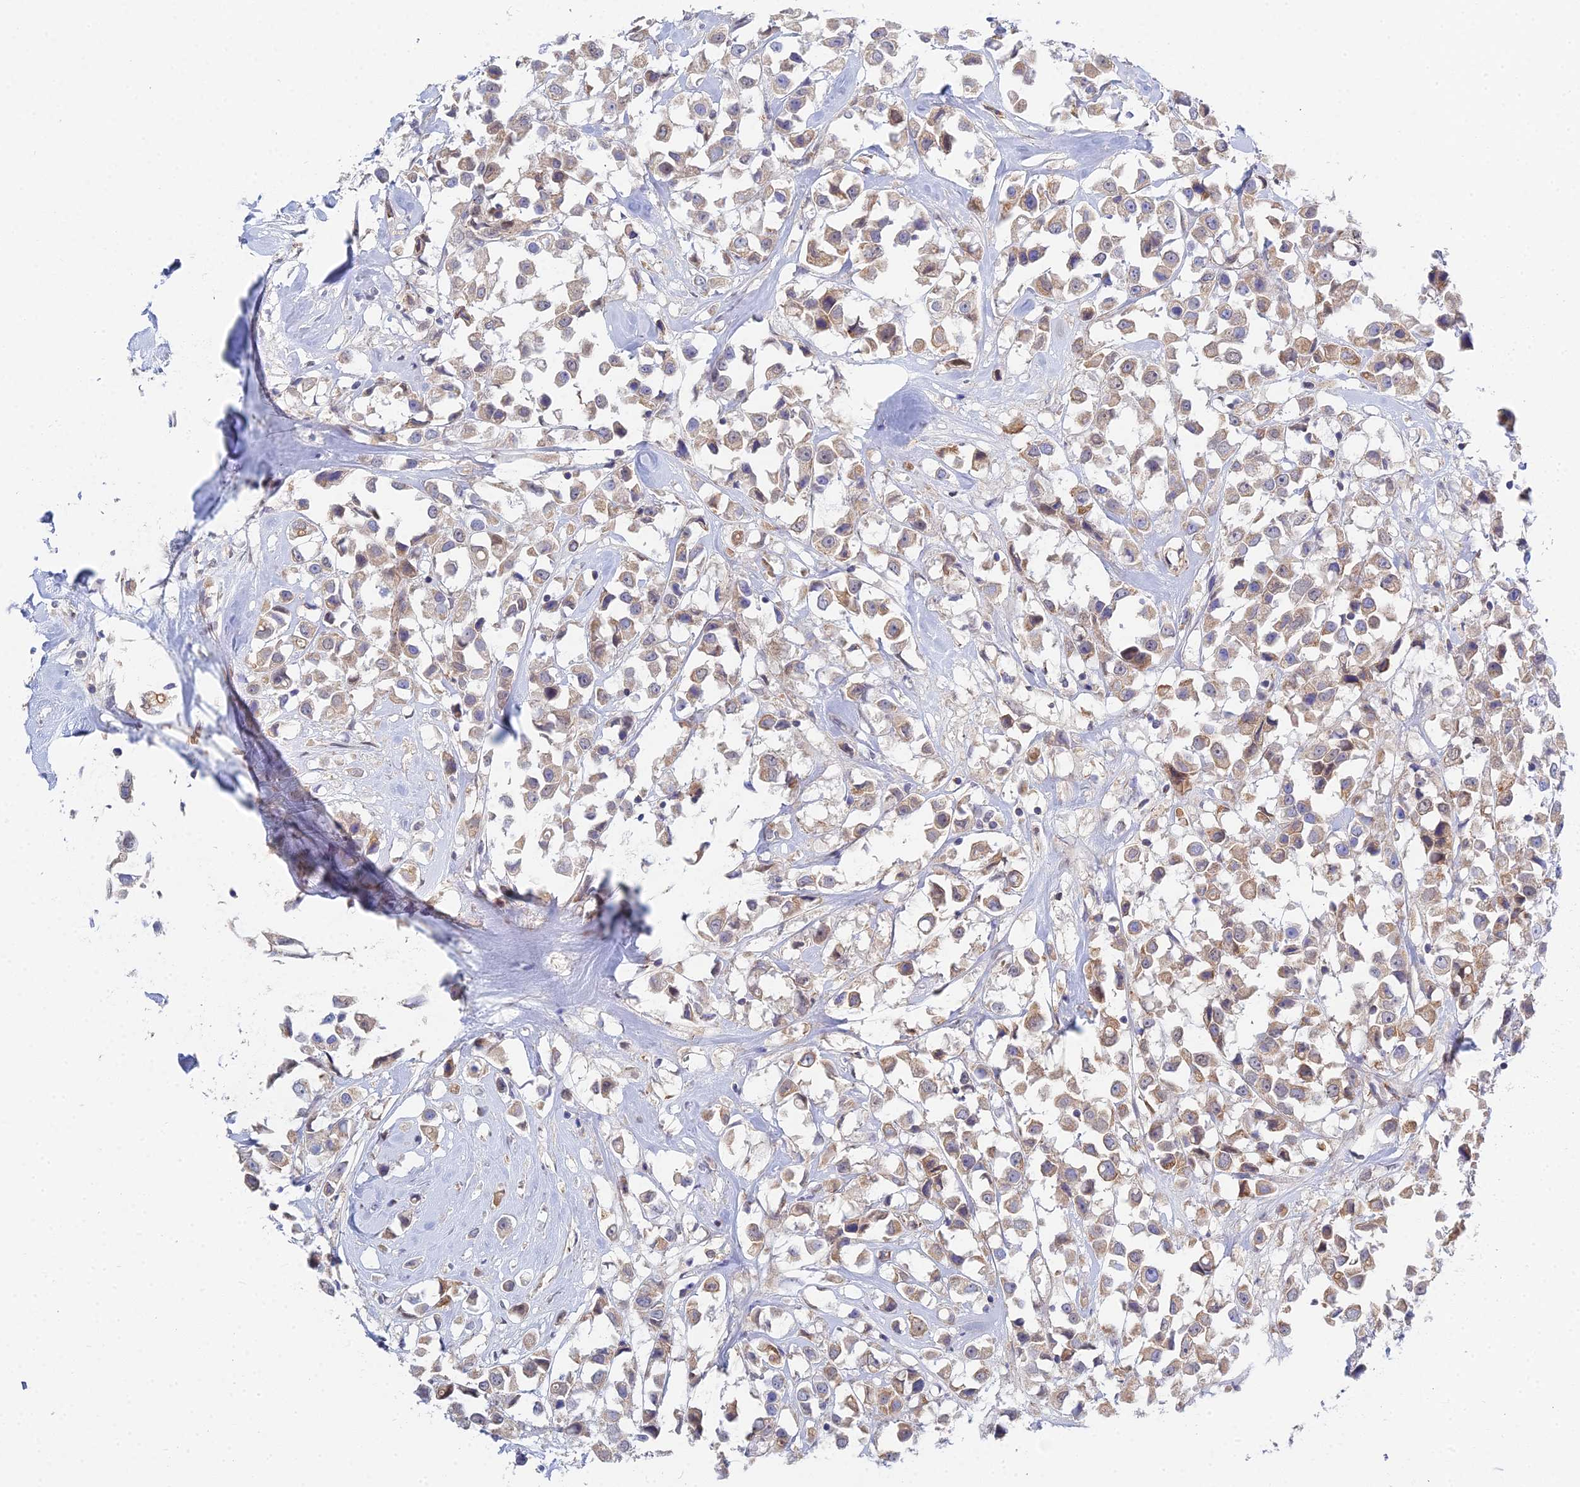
{"staining": {"intensity": "weak", "quantity": "25%-75%", "location": "cytoplasmic/membranous"}, "tissue": "breast cancer", "cell_type": "Tumor cells", "image_type": "cancer", "snomed": [{"axis": "morphology", "description": "Duct carcinoma"}, {"axis": "topography", "description": "Breast"}], "caption": "A high-resolution histopathology image shows immunohistochemistry staining of breast cancer (infiltrating ductal carcinoma), which shows weak cytoplasmic/membranous expression in about 25%-75% of tumor cells.", "gene": "DNAH14", "patient": {"sex": "female", "age": 61}}